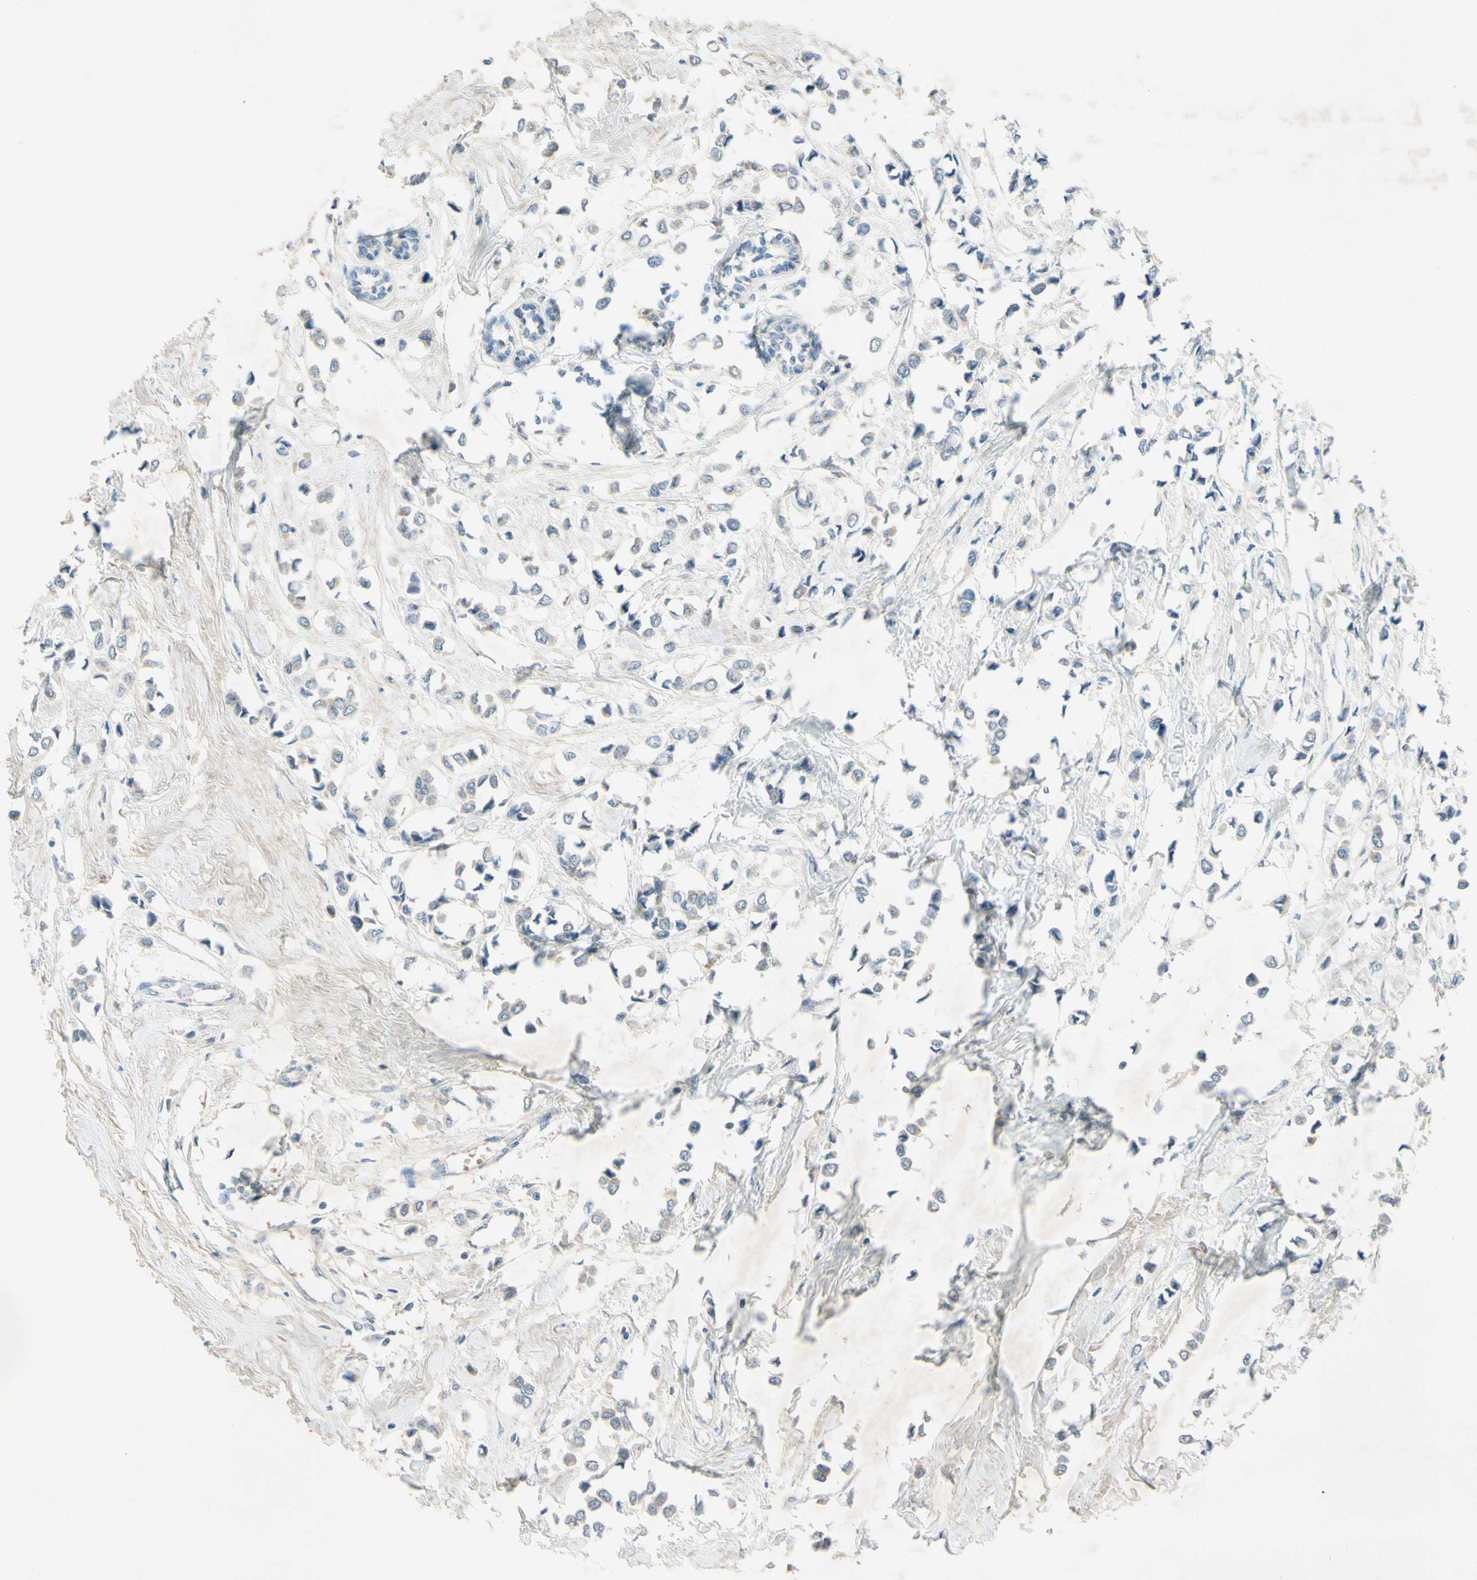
{"staining": {"intensity": "weak", "quantity": "<25%", "location": "cytoplasmic/membranous"}, "tissue": "breast cancer", "cell_type": "Tumor cells", "image_type": "cancer", "snomed": [{"axis": "morphology", "description": "Lobular carcinoma"}, {"axis": "topography", "description": "Breast"}], "caption": "Tumor cells show no significant protein staining in breast lobular carcinoma.", "gene": "IL2", "patient": {"sex": "female", "age": 51}}